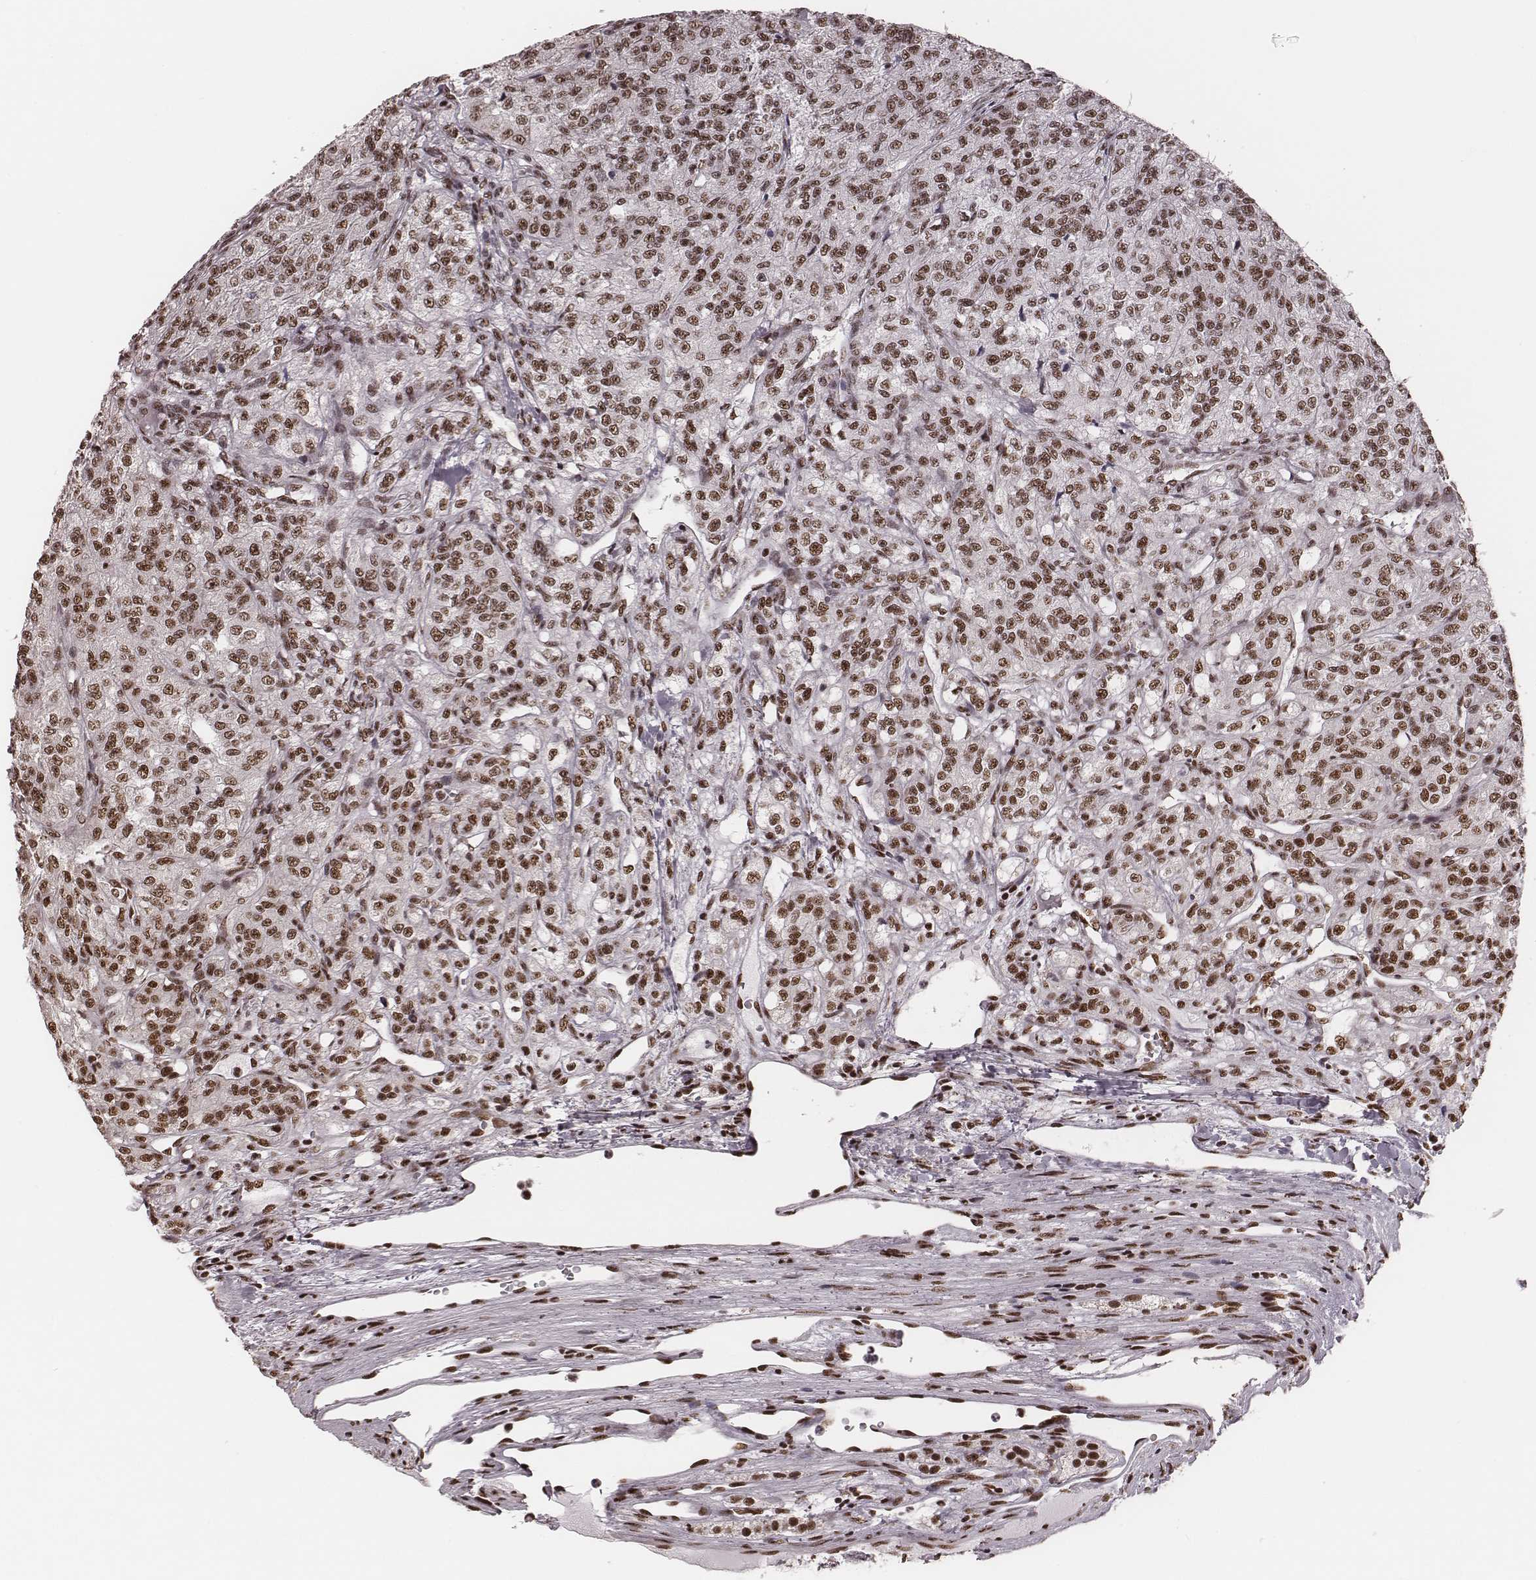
{"staining": {"intensity": "moderate", "quantity": ">75%", "location": "nuclear"}, "tissue": "renal cancer", "cell_type": "Tumor cells", "image_type": "cancer", "snomed": [{"axis": "morphology", "description": "Adenocarcinoma, NOS"}, {"axis": "topography", "description": "Kidney"}], "caption": "Protein staining of adenocarcinoma (renal) tissue demonstrates moderate nuclear positivity in about >75% of tumor cells.", "gene": "LUC7L", "patient": {"sex": "female", "age": 63}}